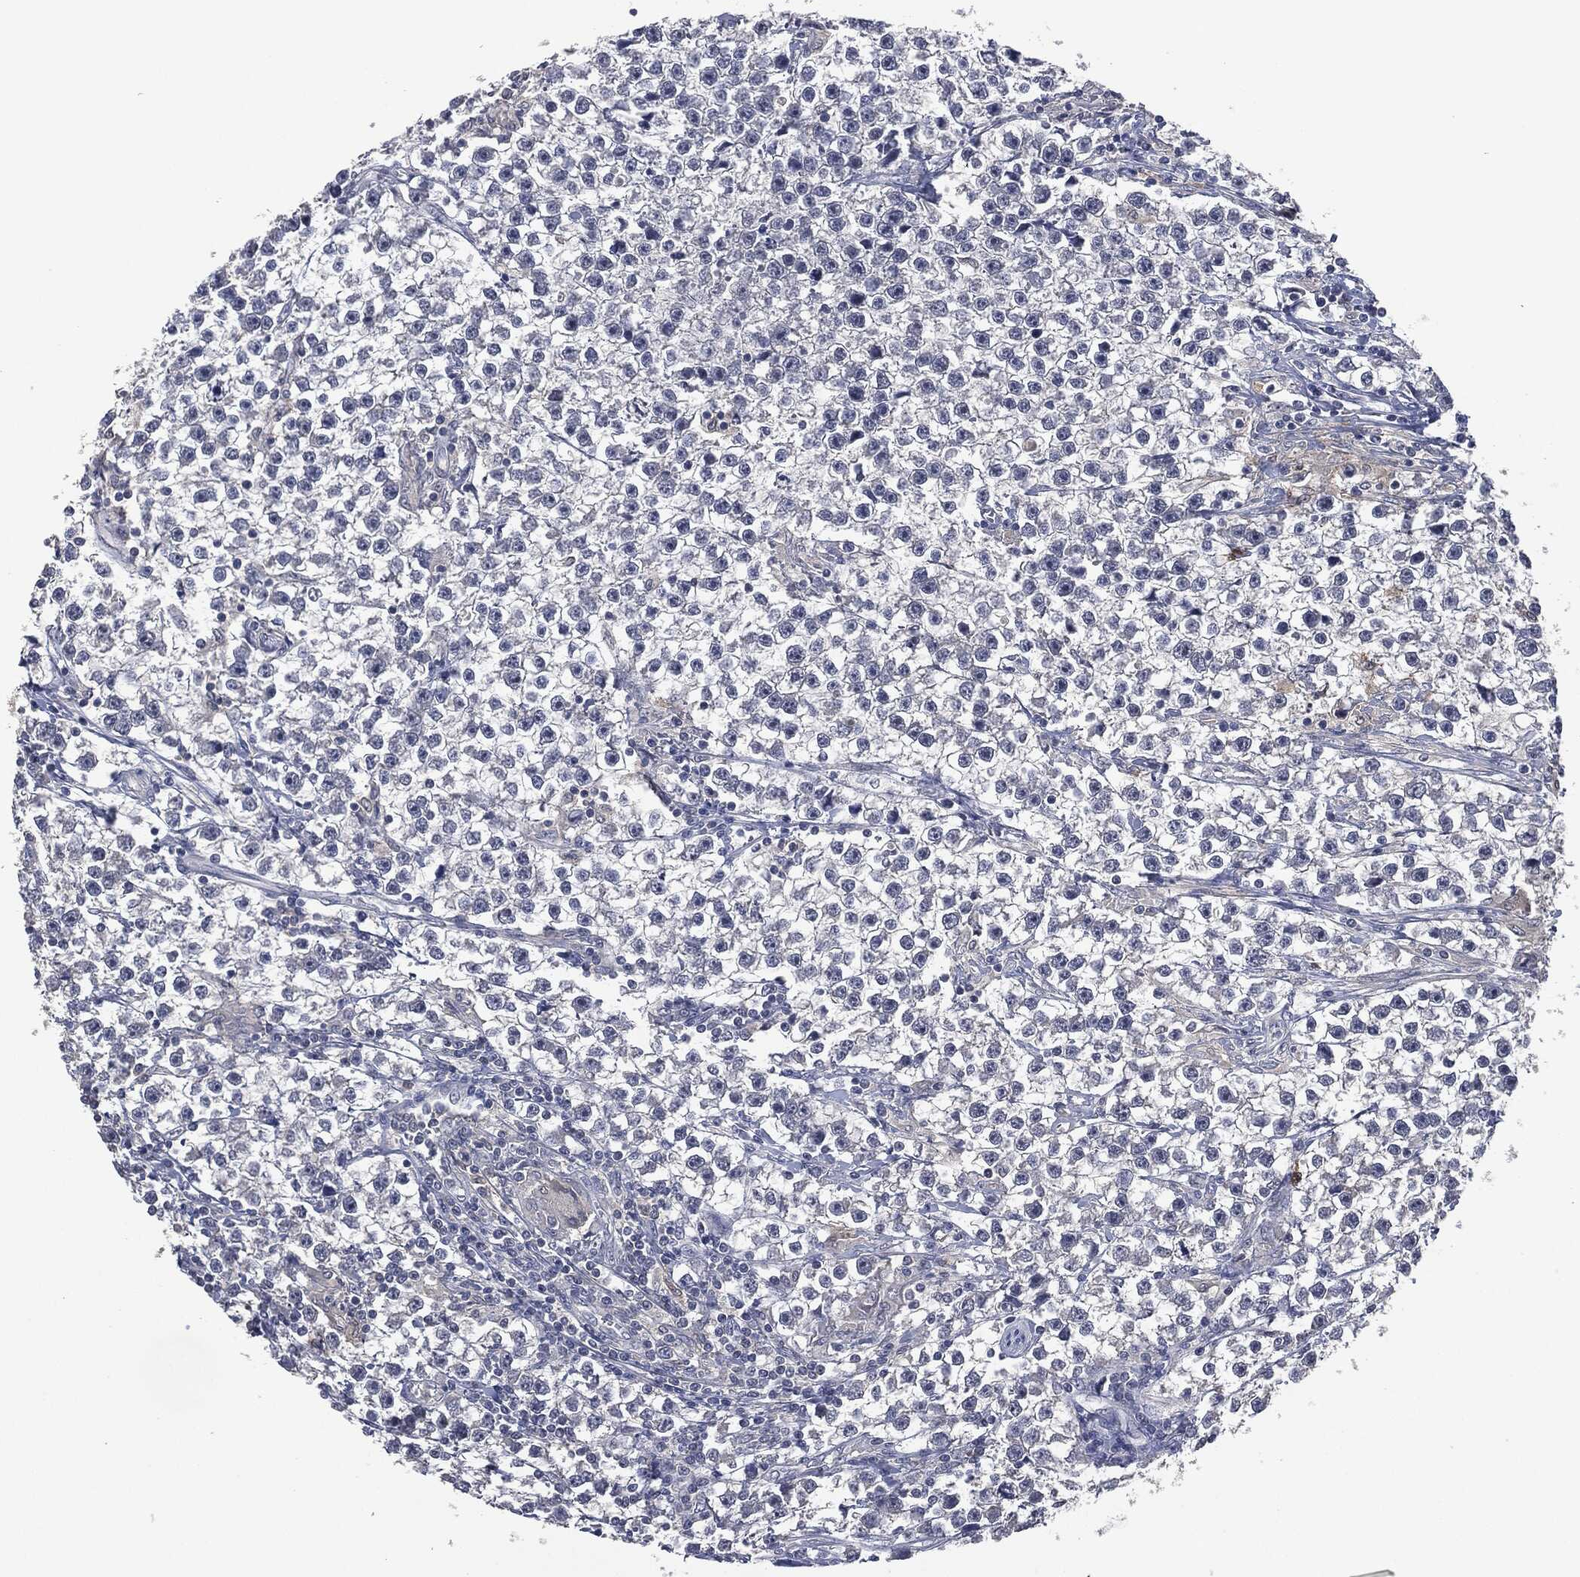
{"staining": {"intensity": "negative", "quantity": "none", "location": "none"}, "tissue": "testis cancer", "cell_type": "Tumor cells", "image_type": "cancer", "snomed": [{"axis": "morphology", "description": "Seminoma, NOS"}, {"axis": "topography", "description": "Testis"}], "caption": "A high-resolution photomicrograph shows immunohistochemistry (IHC) staining of testis cancer, which demonstrates no significant expression in tumor cells.", "gene": "IL1RN", "patient": {"sex": "male", "age": 59}}